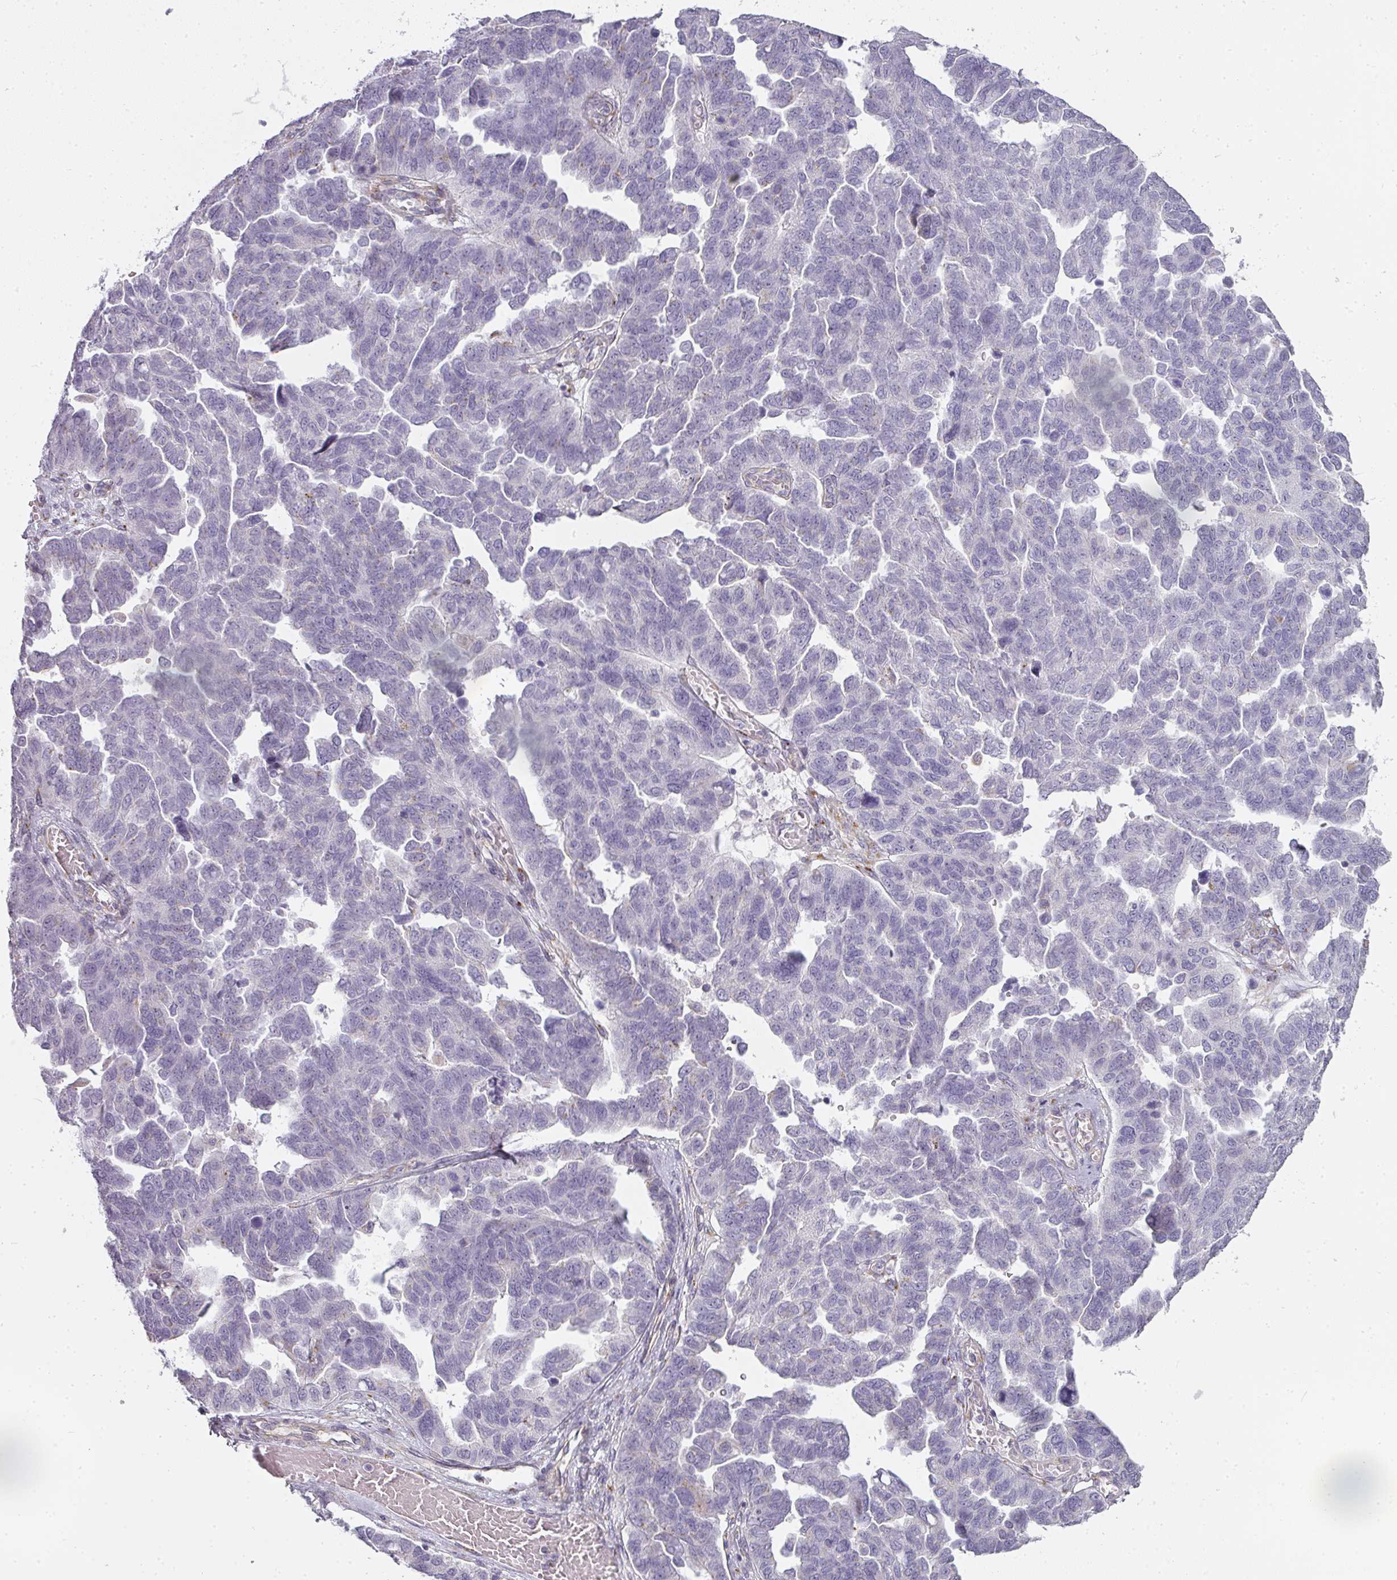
{"staining": {"intensity": "moderate", "quantity": "<25%", "location": "cytoplasmic/membranous"}, "tissue": "ovarian cancer", "cell_type": "Tumor cells", "image_type": "cancer", "snomed": [{"axis": "morphology", "description": "Cystadenocarcinoma, serous, NOS"}, {"axis": "topography", "description": "Ovary"}], "caption": "Protein expression analysis of ovarian cancer (serous cystadenocarcinoma) exhibits moderate cytoplasmic/membranous positivity in about <25% of tumor cells.", "gene": "ATP8B2", "patient": {"sex": "female", "age": 64}}